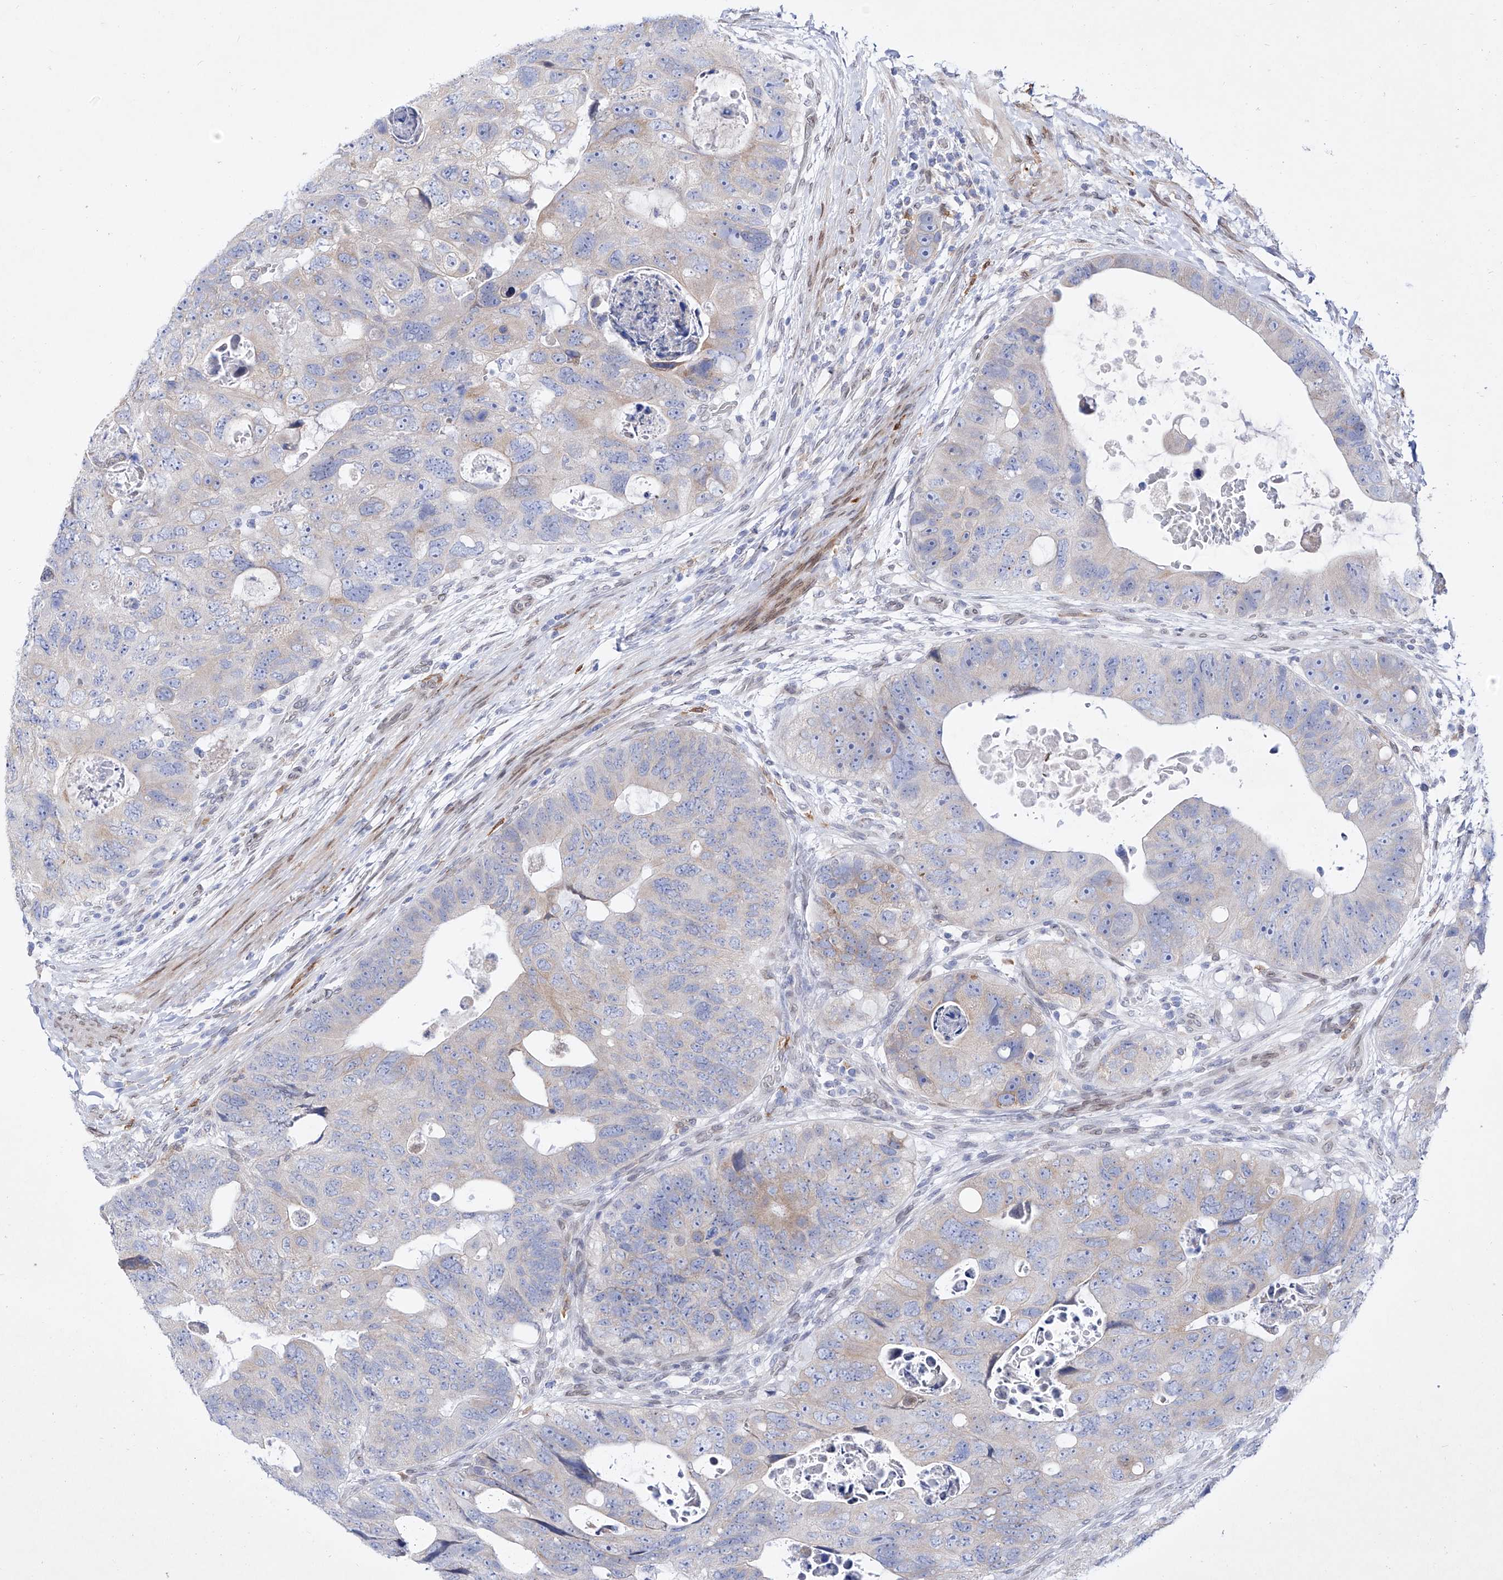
{"staining": {"intensity": "negative", "quantity": "none", "location": "none"}, "tissue": "colorectal cancer", "cell_type": "Tumor cells", "image_type": "cancer", "snomed": [{"axis": "morphology", "description": "Adenocarcinoma, NOS"}, {"axis": "topography", "description": "Rectum"}], "caption": "Immunohistochemical staining of colorectal cancer shows no significant staining in tumor cells.", "gene": "LCLAT1", "patient": {"sex": "male", "age": 59}}